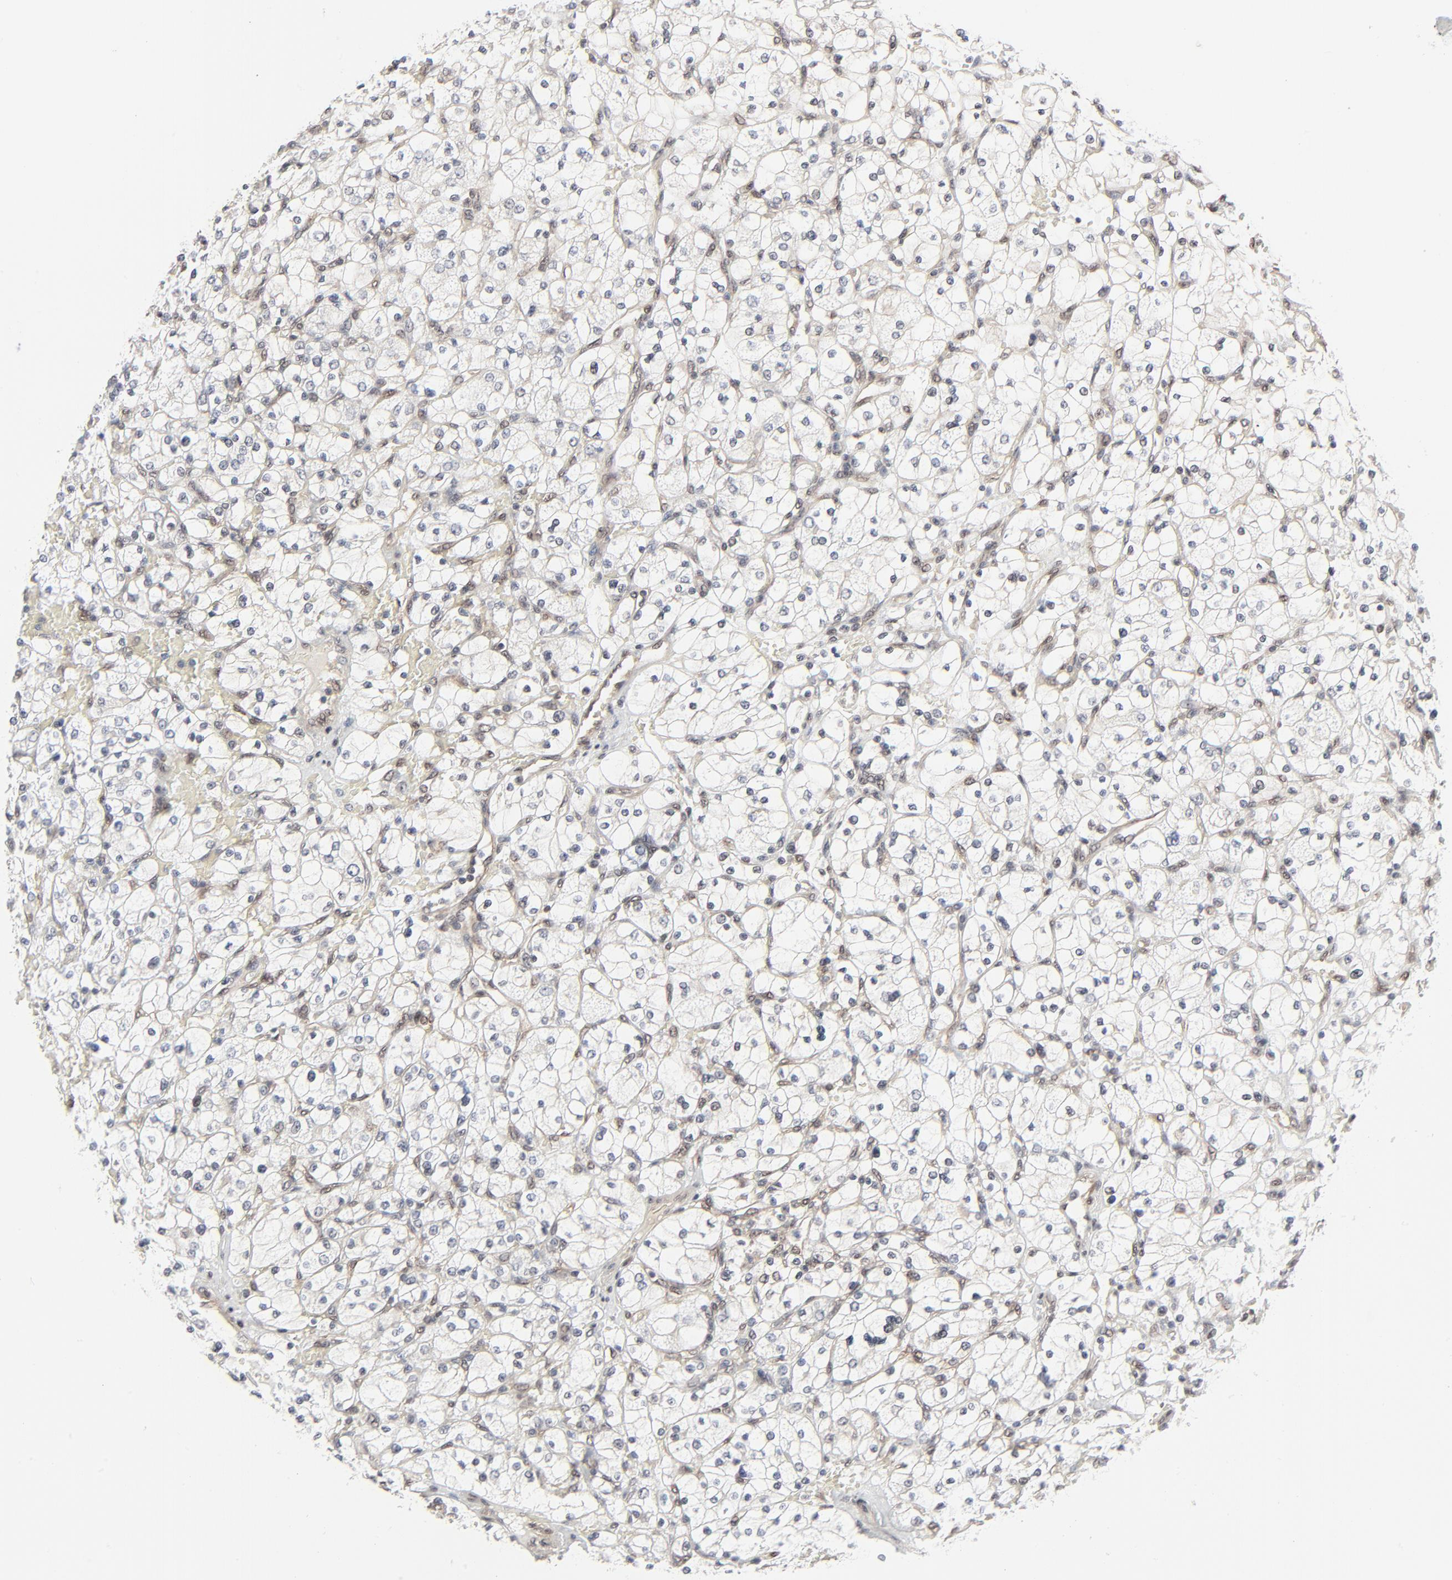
{"staining": {"intensity": "weak", "quantity": "25%-75%", "location": "cytoplasmic/membranous,nuclear"}, "tissue": "renal cancer", "cell_type": "Tumor cells", "image_type": "cancer", "snomed": [{"axis": "morphology", "description": "Adenocarcinoma, NOS"}, {"axis": "topography", "description": "Kidney"}], "caption": "A micrograph showing weak cytoplasmic/membranous and nuclear expression in approximately 25%-75% of tumor cells in renal cancer, as visualized by brown immunohistochemical staining.", "gene": "AKT1", "patient": {"sex": "female", "age": 83}}